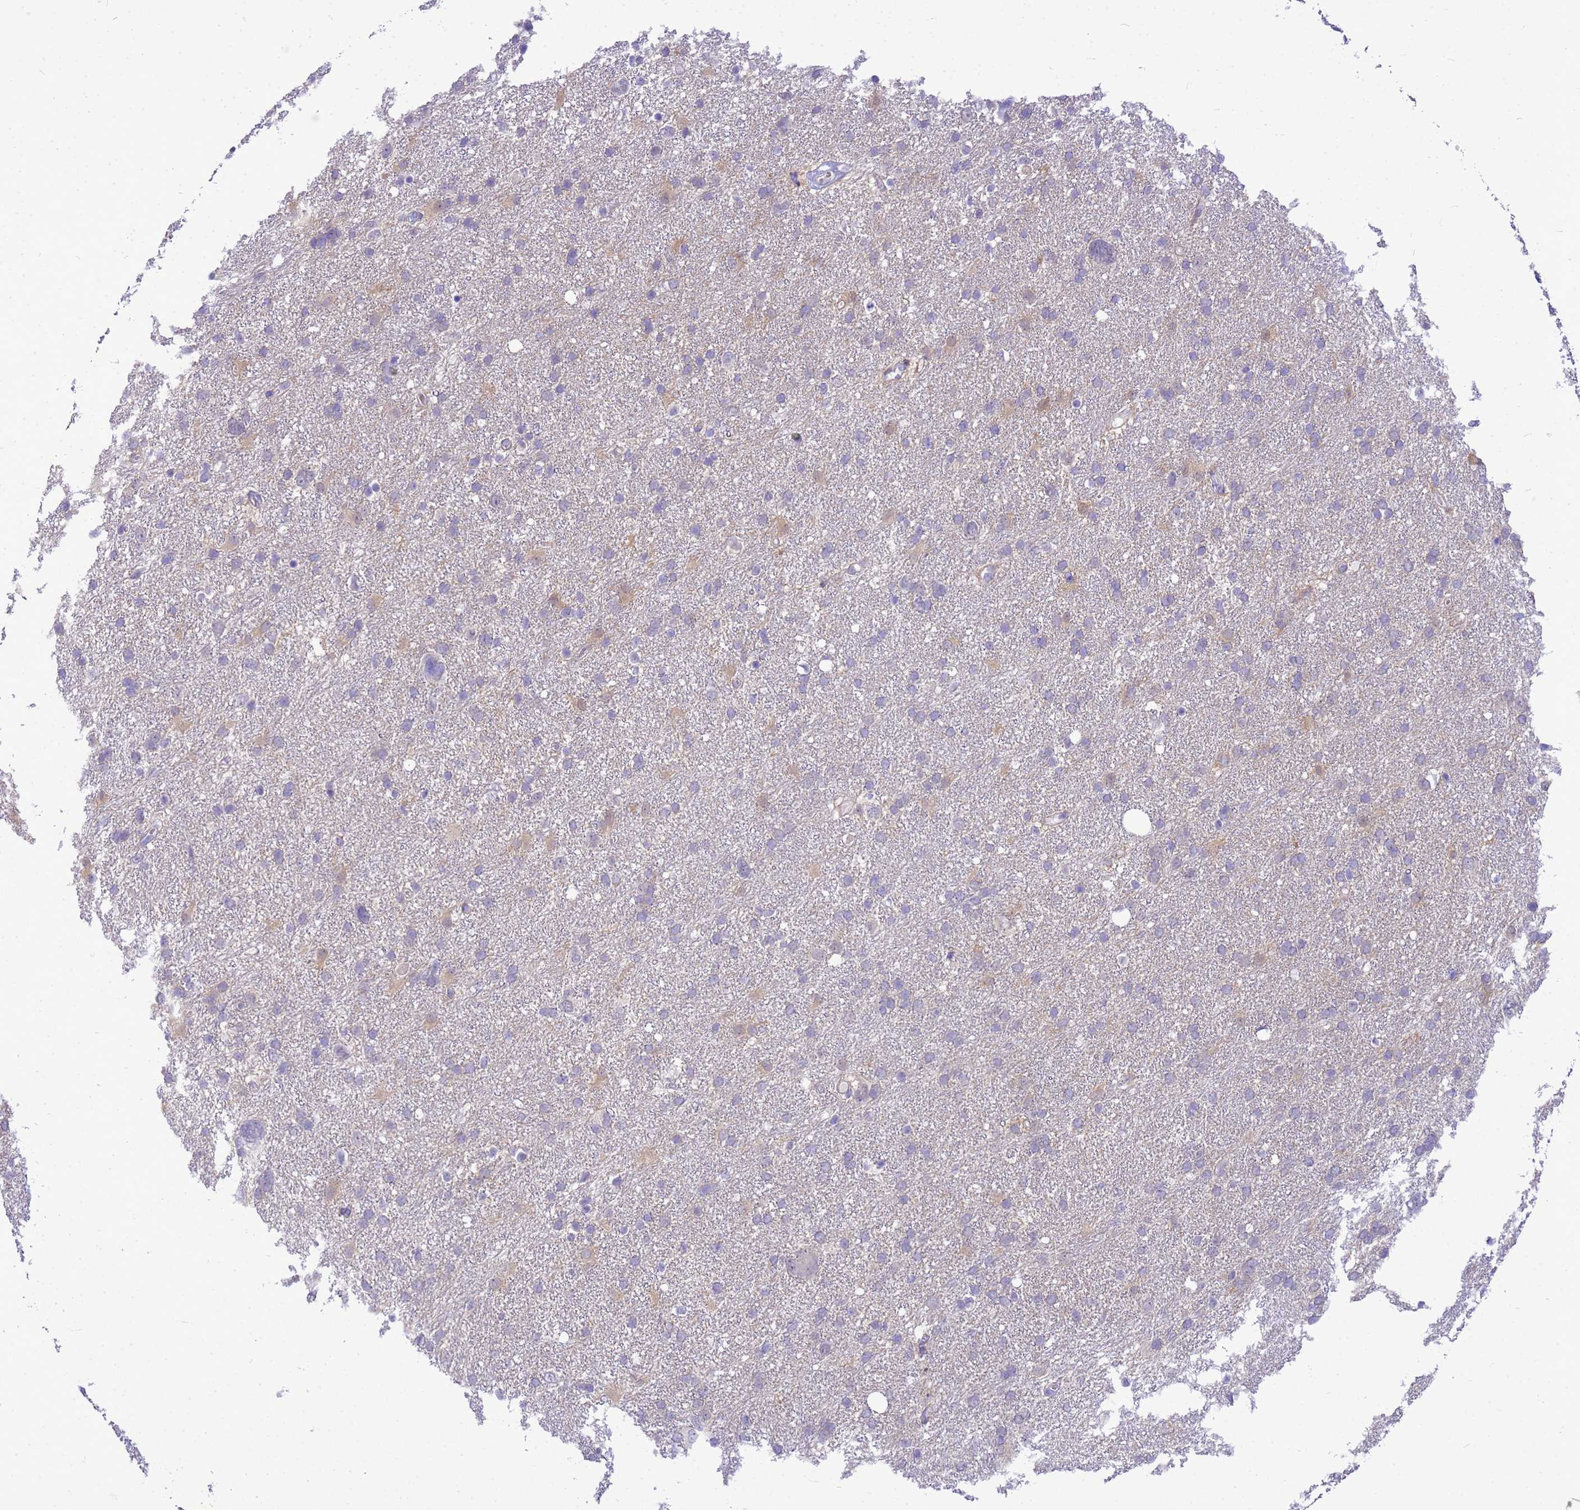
{"staining": {"intensity": "negative", "quantity": "none", "location": "none"}, "tissue": "glioma", "cell_type": "Tumor cells", "image_type": "cancer", "snomed": [{"axis": "morphology", "description": "Glioma, malignant, High grade"}, {"axis": "topography", "description": "Brain"}], "caption": "Glioma was stained to show a protein in brown. There is no significant positivity in tumor cells.", "gene": "ADAMTS7", "patient": {"sex": "male", "age": 61}}